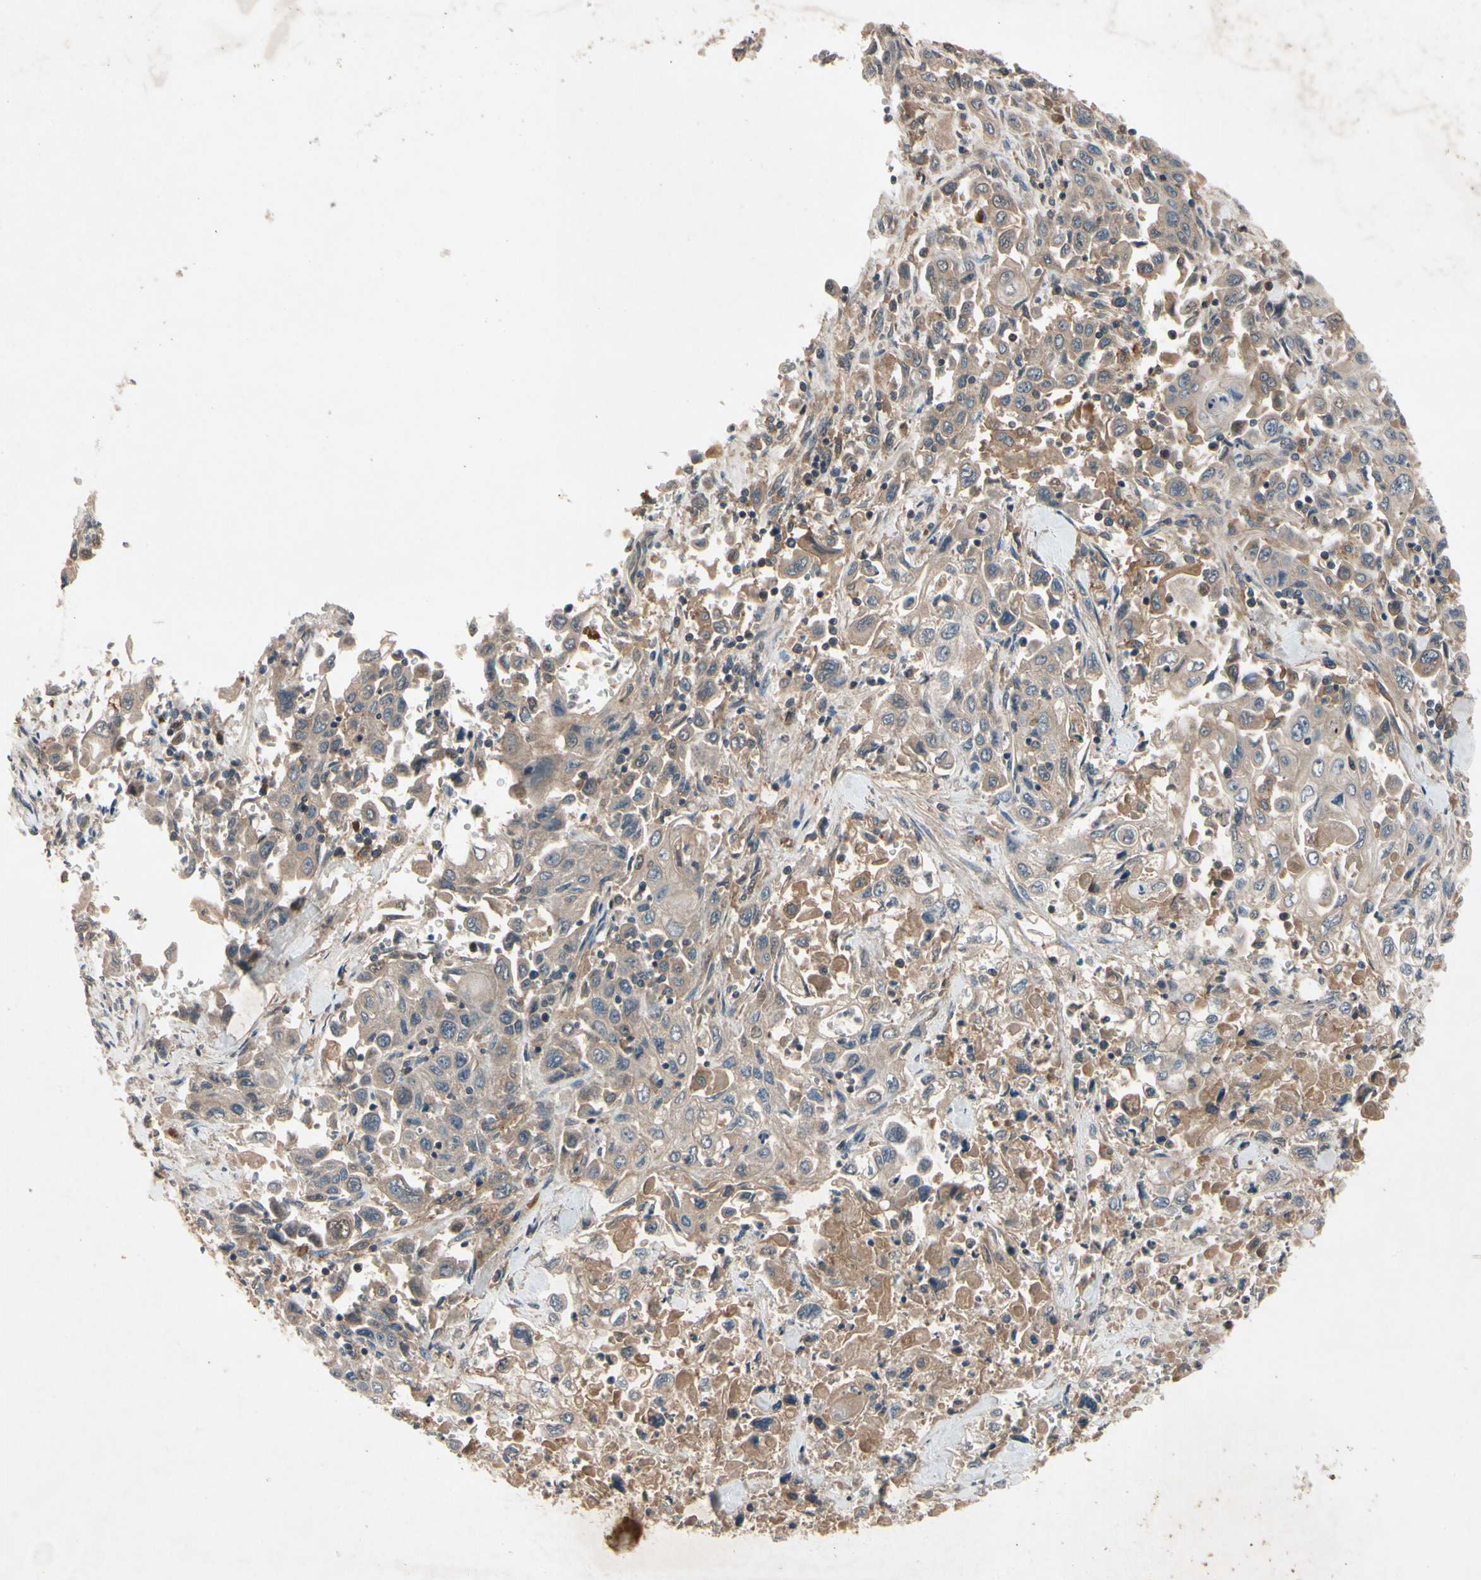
{"staining": {"intensity": "weak", "quantity": ">75%", "location": "cytoplasmic/membranous"}, "tissue": "pancreatic cancer", "cell_type": "Tumor cells", "image_type": "cancer", "snomed": [{"axis": "morphology", "description": "Adenocarcinoma, NOS"}, {"axis": "topography", "description": "Pancreas"}], "caption": "Human pancreatic cancer (adenocarcinoma) stained with a brown dye demonstrates weak cytoplasmic/membranous positive positivity in about >75% of tumor cells.", "gene": "IL1RL1", "patient": {"sex": "male", "age": 70}}